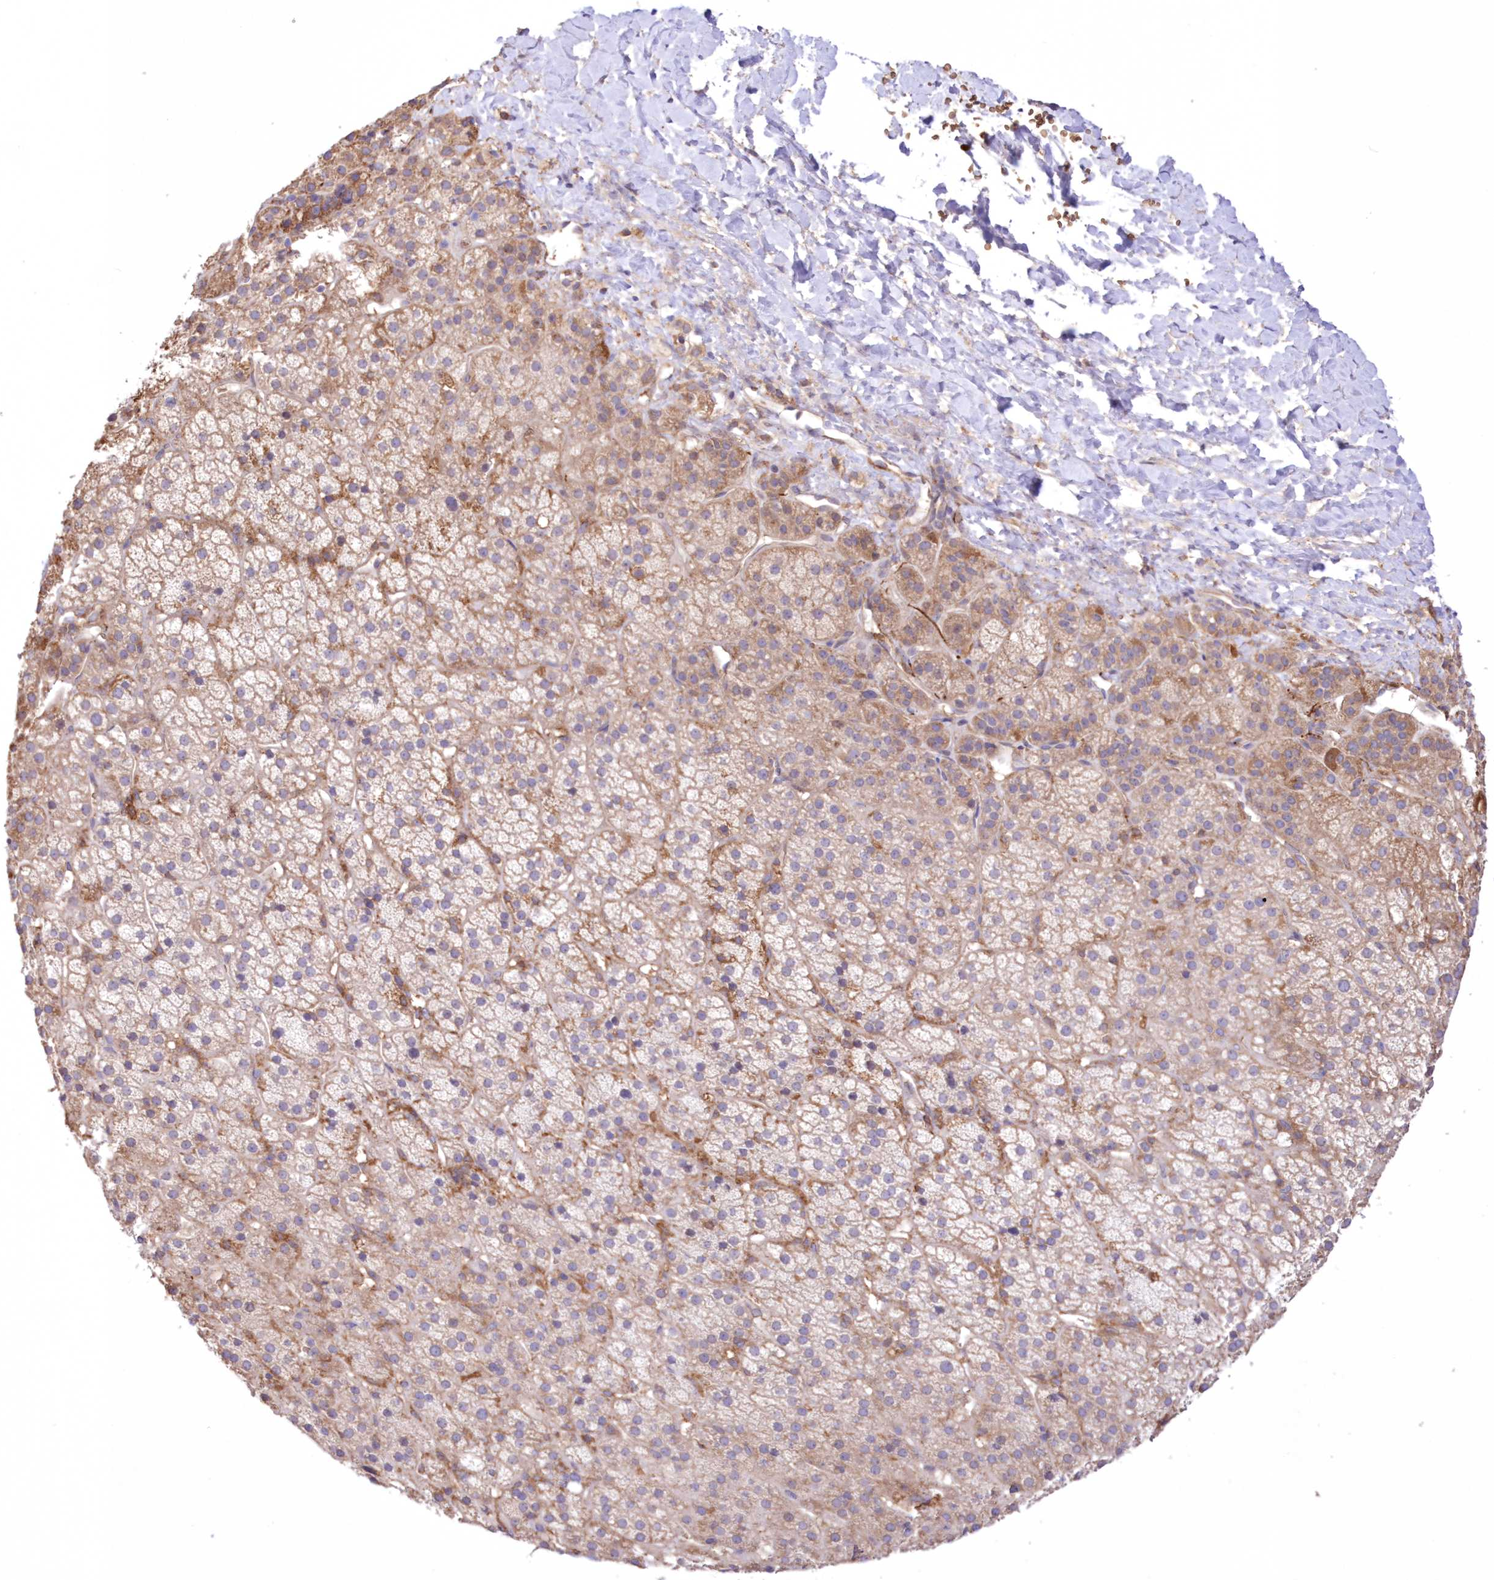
{"staining": {"intensity": "weak", "quantity": "25%-75%", "location": "cytoplasmic/membranous"}, "tissue": "adrenal gland", "cell_type": "Glandular cells", "image_type": "normal", "snomed": [{"axis": "morphology", "description": "Normal tissue, NOS"}, {"axis": "topography", "description": "Adrenal gland"}], "caption": "Weak cytoplasmic/membranous staining for a protein is present in about 25%-75% of glandular cells of normal adrenal gland using immunohistochemistry.", "gene": "FCHO2", "patient": {"sex": "female", "age": 57}}